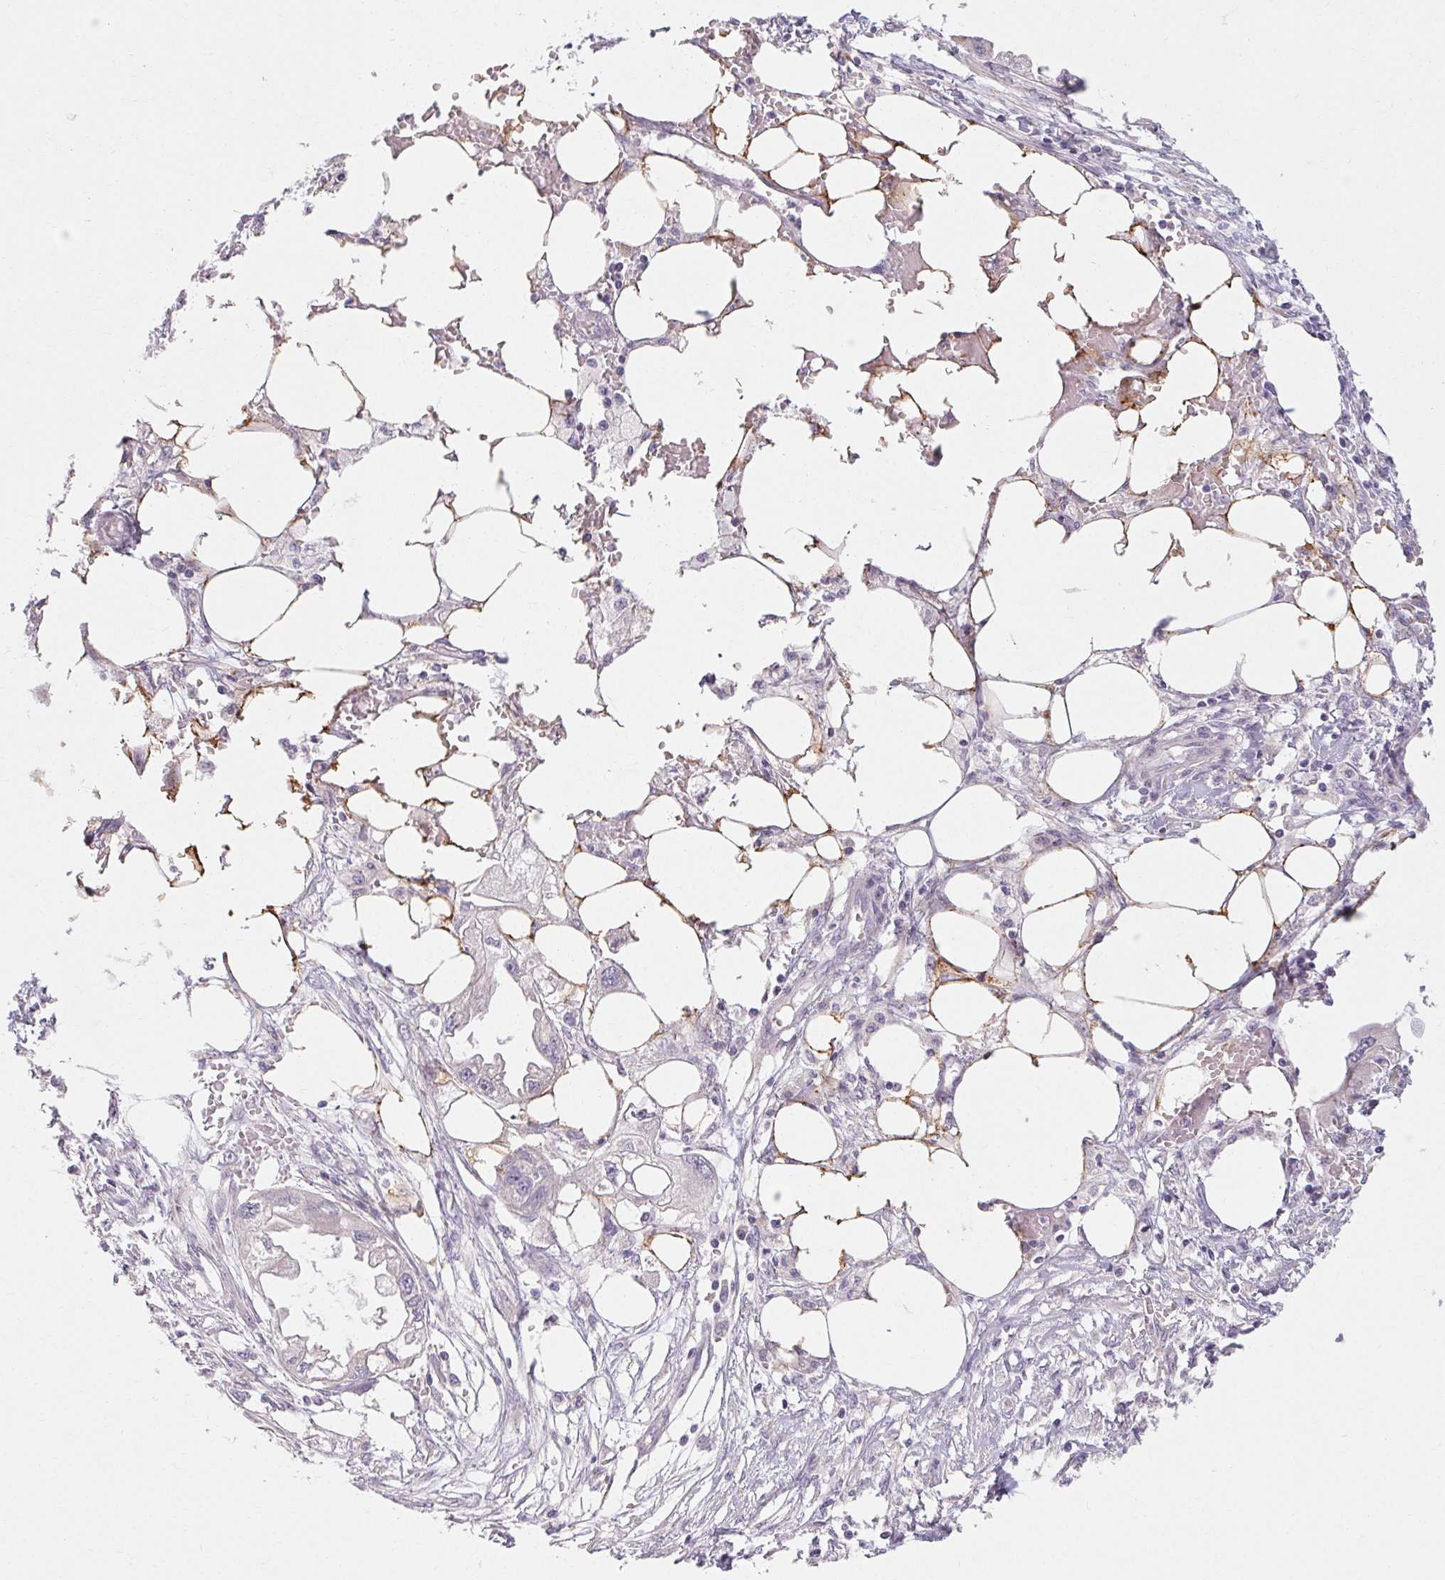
{"staining": {"intensity": "negative", "quantity": "none", "location": "none"}, "tissue": "endometrial cancer", "cell_type": "Tumor cells", "image_type": "cancer", "snomed": [{"axis": "morphology", "description": "Adenocarcinoma, NOS"}, {"axis": "morphology", "description": "Adenocarcinoma, metastatic, NOS"}, {"axis": "topography", "description": "Adipose tissue"}, {"axis": "topography", "description": "Endometrium"}], "caption": "IHC of endometrial cancer (metastatic adenocarcinoma) shows no positivity in tumor cells. The staining was performed using DAB to visualize the protein expression in brown, while the nuclei were stained in blue with hematoxylin (Magnification: 20x).", "gene": "TMEM52B", "patient": {"sex": "female", "age": 67}}